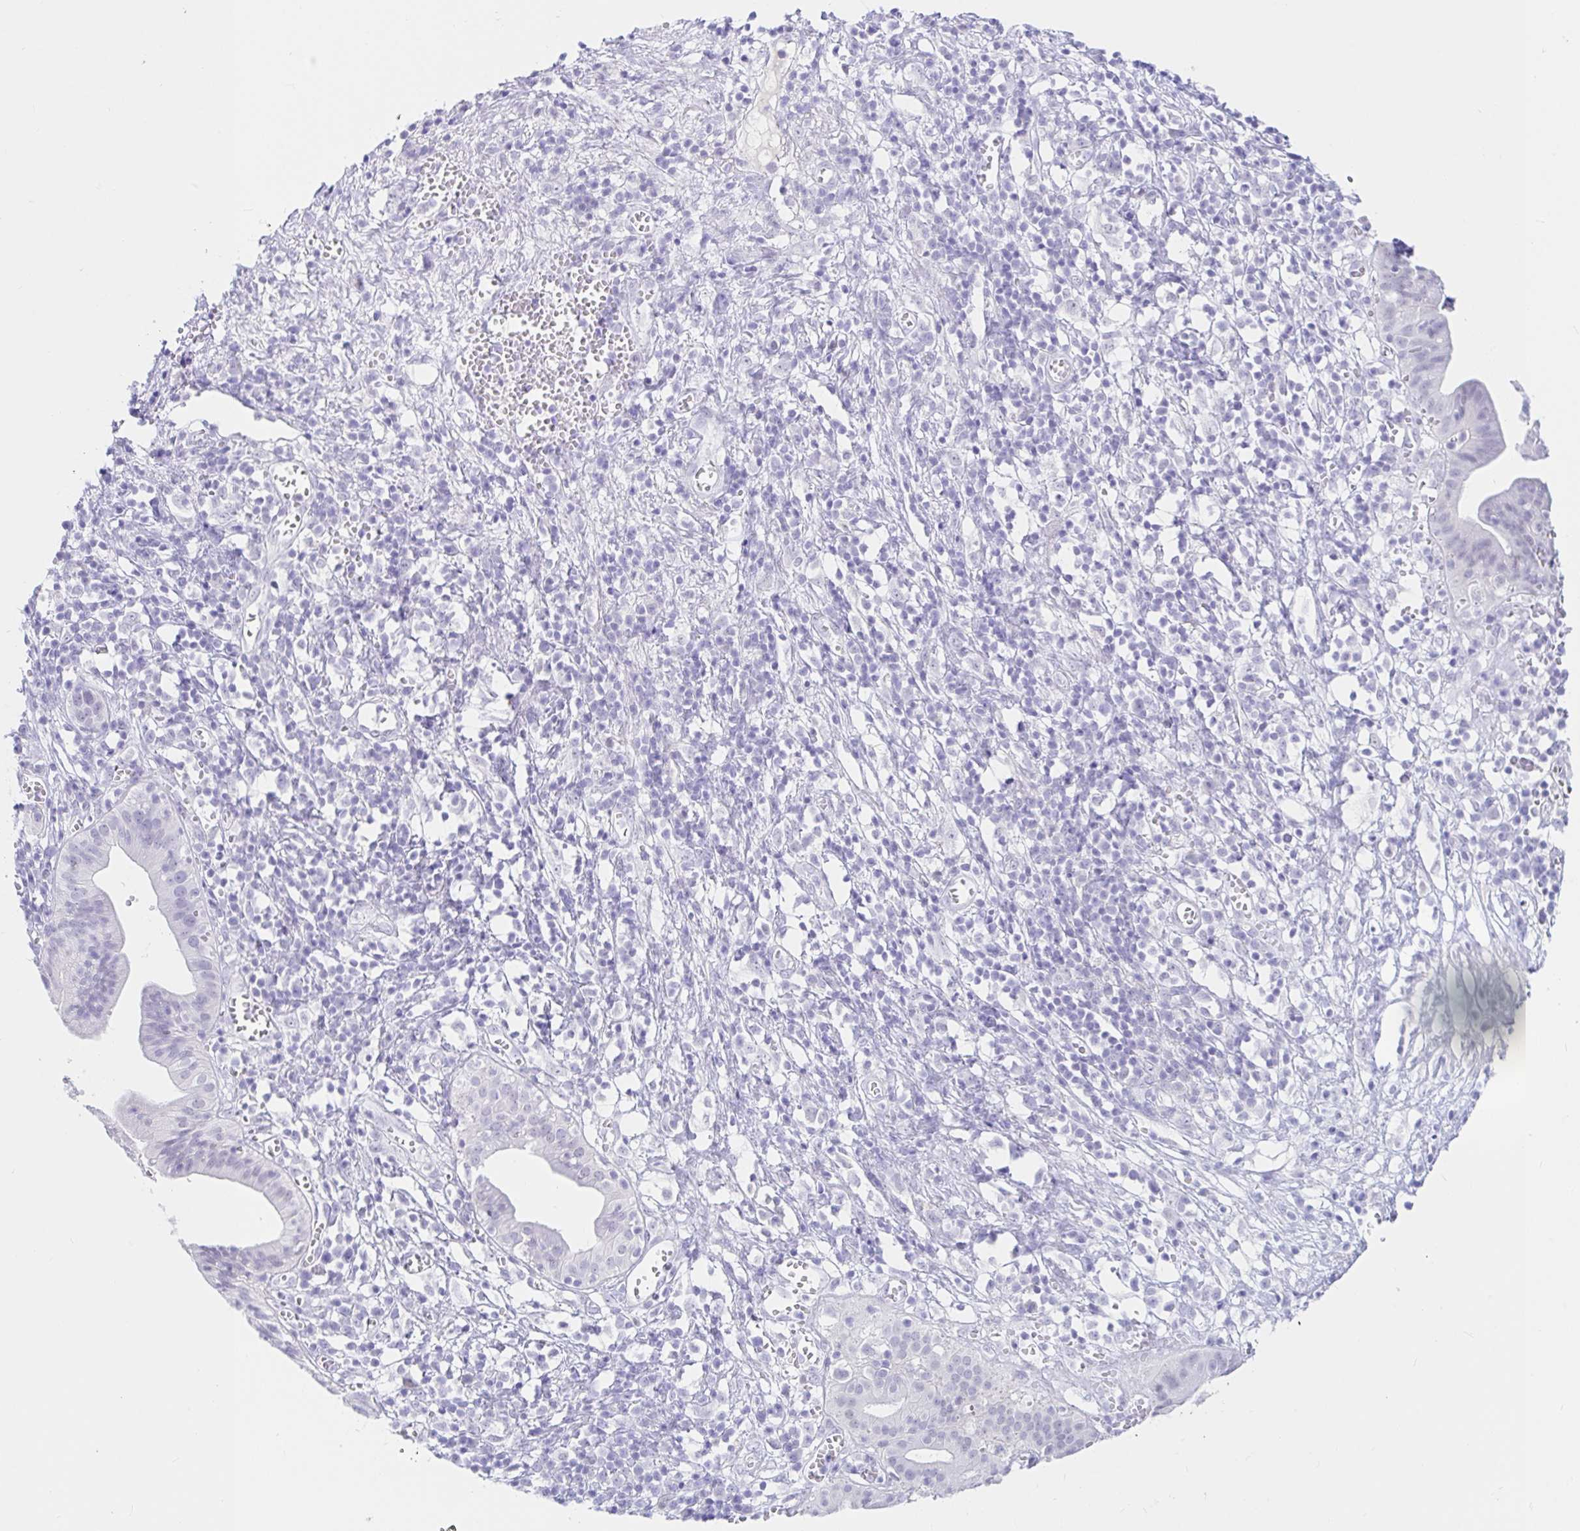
{"staining": {"intensity": "negative", "quantity": "none", "location": "none"}, "tissue": "pancreatic cancer", "cell_type": "Tumor cells", "image_type": "cancer", "snomed": [{"axis": "morphology", "description": "Adenocarcinoma, NOS"}, {"axis": "topography", "description": "Pancreas"}], "caption": "Immunohistochemical staining of pancreatic cancer shows no significant positivity in tumor cells.", "gene": "OR6T1", "patient": {"sex": "female", "age": 73}}